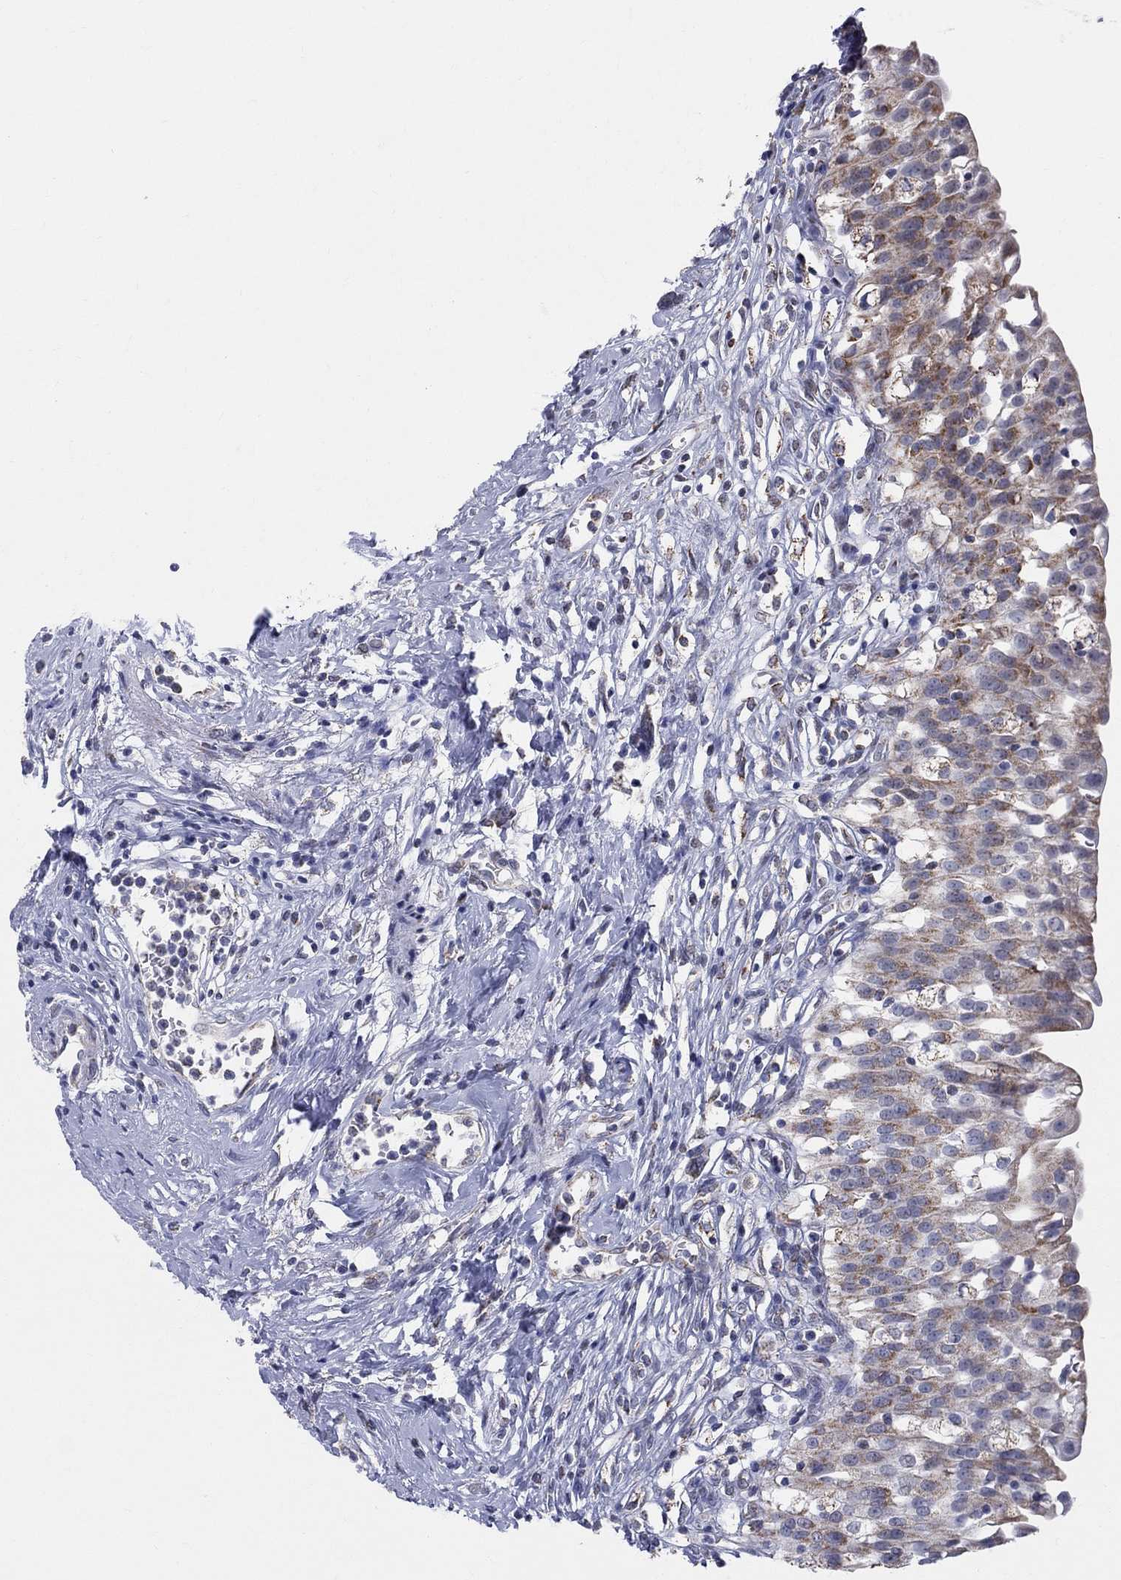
{"staining": {"intensity": "moderate", "quantity": "25%-75%", "location": "cytoplasmic/membranous"}, "tissue": "urinary bladder", "cell_type": "Urothelial cells", "image_type": "normal", "snomed": [{"axis": "morphology", "description": "Normal tissue, NOS"}, {"axis": "topography", "description": "Urinary bladder"}], "caption": "Normal urinary bladder was stained to show a protein in brown. There is medium levels of moderate cytoplasmic/membranous positivity in about 25%-75% of urothelial cells. (DAB (3,3'-diaminobenzidine) IHC, brown staining for protein, blue staining for nuclei).", "gene": "KISS1R", "patient": {"sex": "male", "age": 76}}